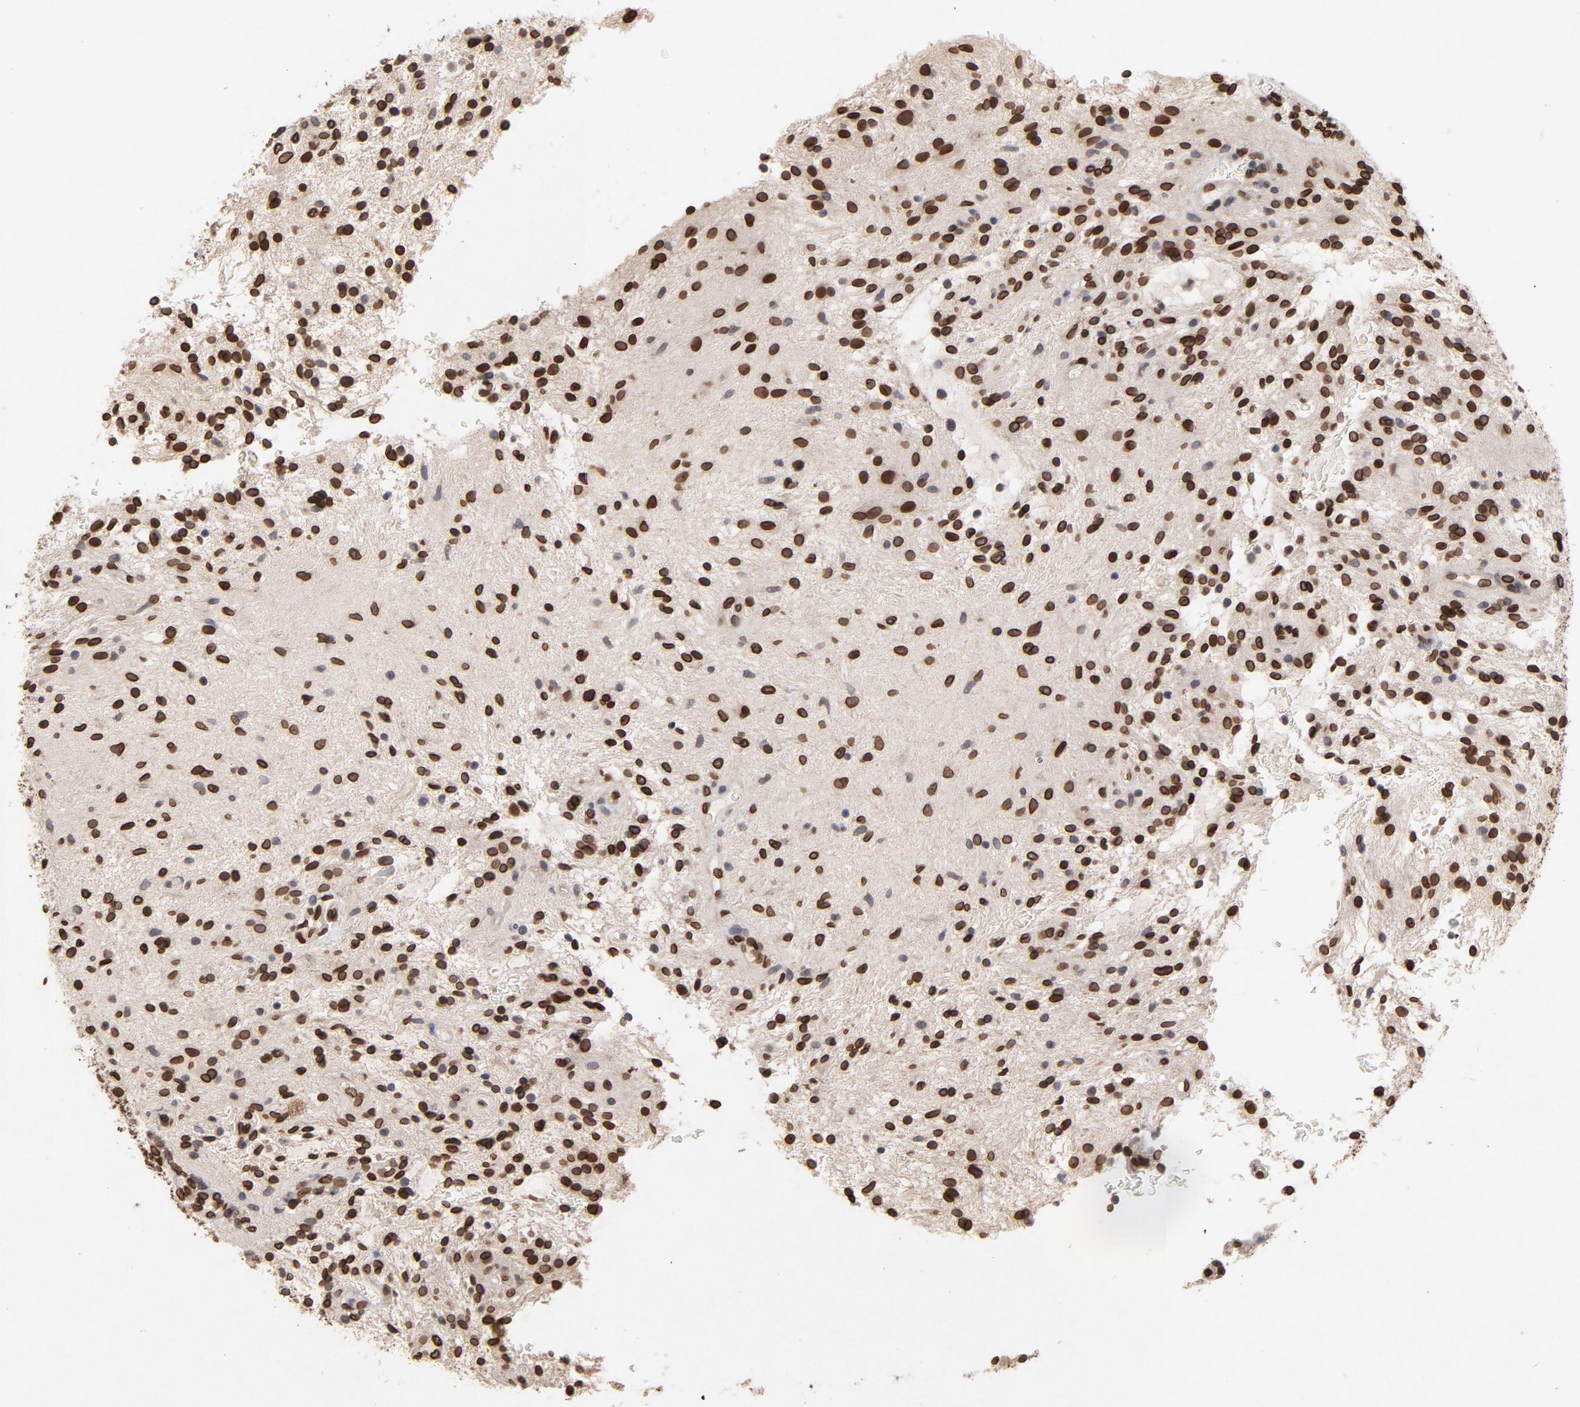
{"staining": {"intensity": "strong", "quantity": ">75%", "location": "cytoplasmic/membranous,nuclear"}, "tissue": "glioma", "cell_type": "Tumor cells", "image_type": "cancer", "snomed": [{"axis": "morphology", "description": "Glioma, malignant, NOS"}, {"axis": "topography", "description": "Cerebellum"}], "caption": "Glioma tissue displays strong cytoplasmic/membranous and nuclear positivity in approximately >75% of tumor cells", "gene": "LMNA", "patient": {"sex": "female", "age": 10}}